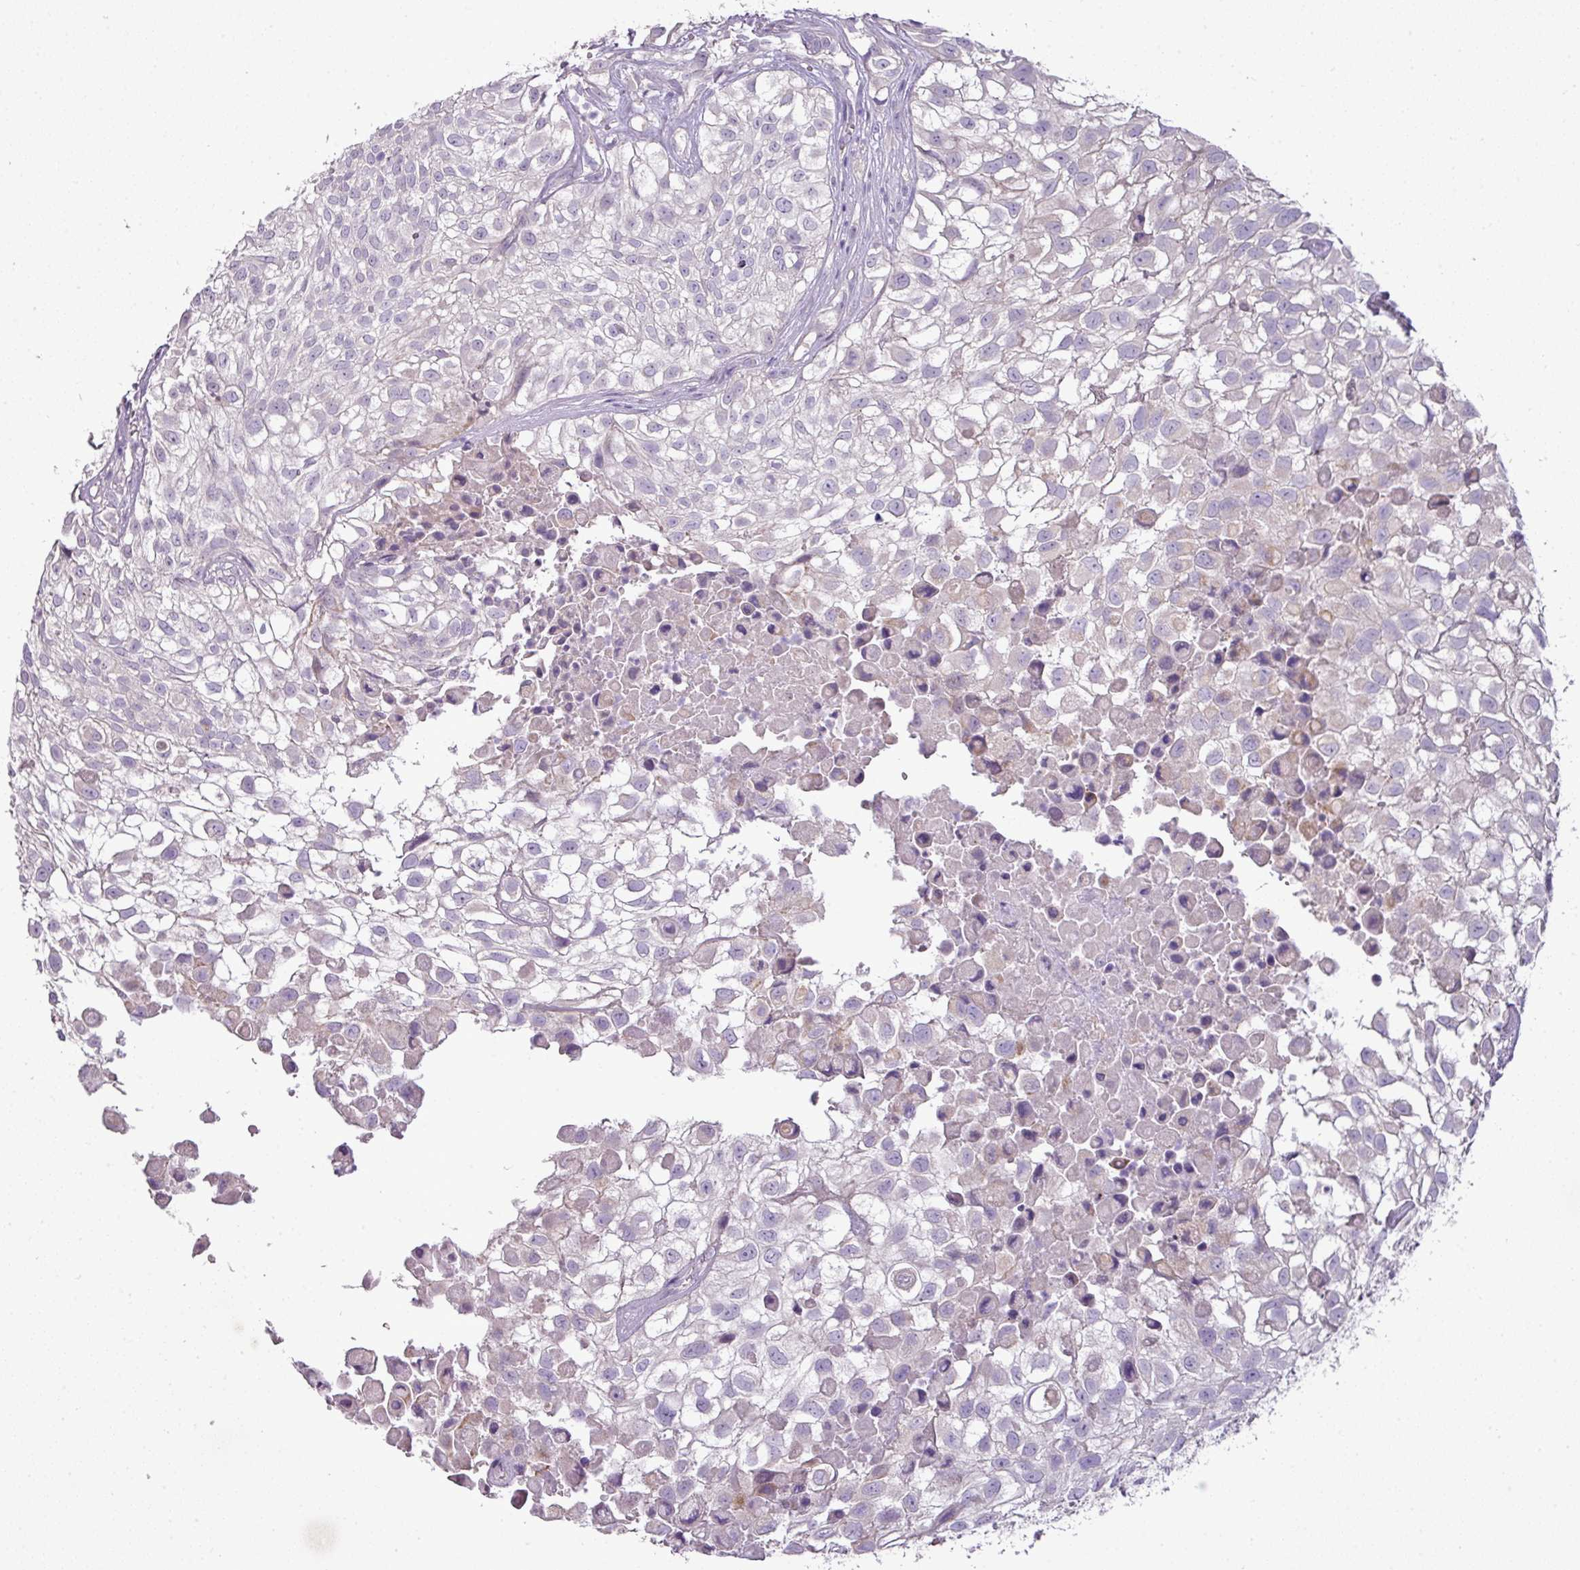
{"staining": {"intensity": "moderate", "quantity": "<25%", "location": "cytoplasmic/membranous"}, "tissue": "urothelial cancer", "cell_type": "Tumor cells", "image_type": "cancer", "snomed": [{"axis": "morphology", "description": "Urothelial carcinoma, High grade"}, {"axis": "topography", "description": "Urinary bladder"}], "caption": "Immunohistochemical staining of urothelial cancer exhibits moderate cytoplasmic/membranous protein staining in about <25% of tumor cells. The staining is performed using DAB (3,3'-diaminobenzidine) brown chromogen to label protein expression. The nuclei are counter-stained blue using hematoxylin.", "gene": "BRINP2", "patient": {"sex": "male", "age": 56}}